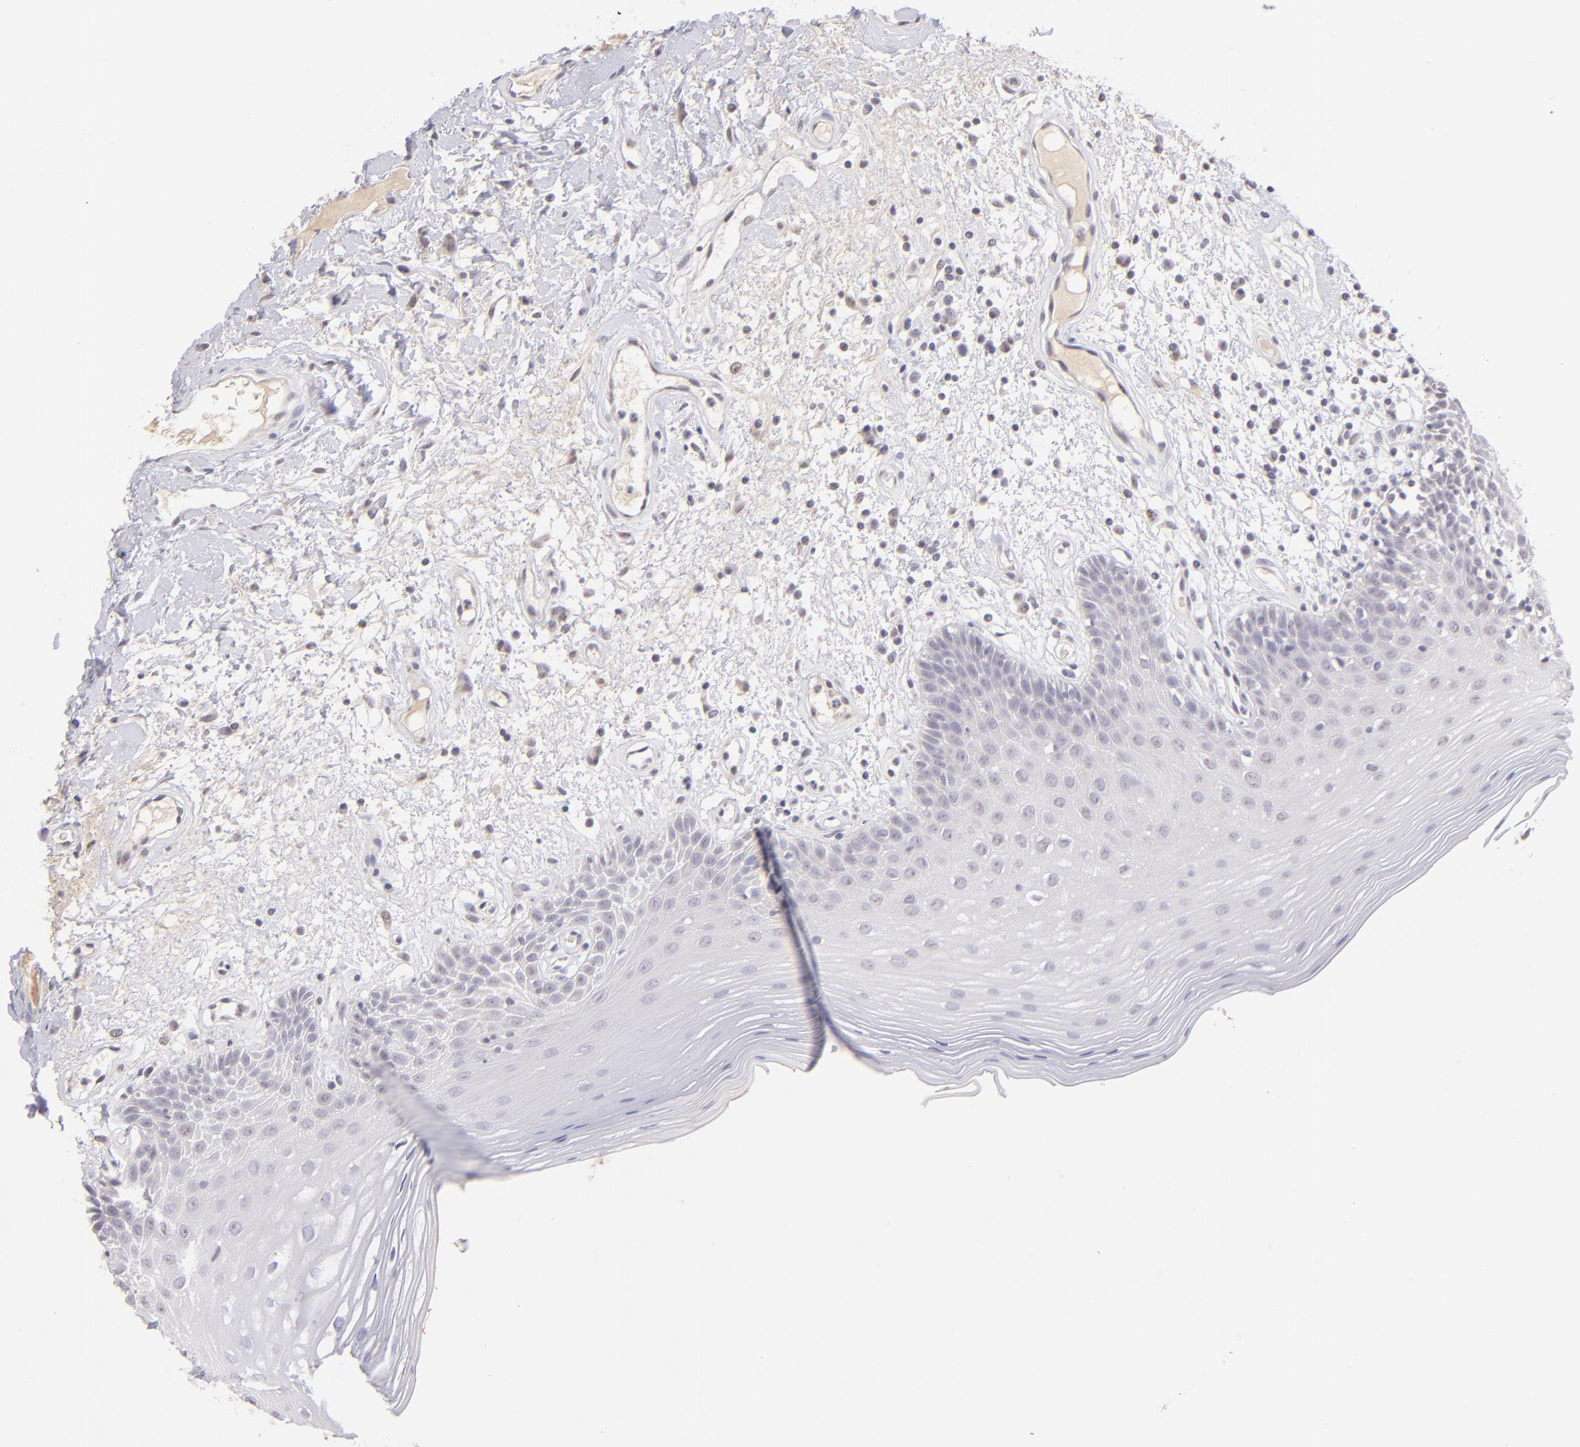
{"staining": {"intensity": "negative", "quantity": "none", "location": "none"}, "tissue": "oral mucosa", "cell_type": "Squamous epithelial cells", "image_type": "normal", "snomed": [{"axis": "morphology", "description": "Normal tissue, NOS"}, {"axis": "morphology", "description": "Squamous cell carcinoma, NOS"}, {"axis": "topography", "description": "Skeletal muscle"}, {"axis": "topography", "description": "Oral tissue"}, {"axis": "topography", "description": "Head-Neck"}], "caption": "DAB immunohistochemical staining of normal oral mucosa shows no significant staining in squamous epithelial cells. (DAB (3,3'-diaminobenzidine) immunohistochemistry with hematoxylin counter stain).", "gene": "MAGEA1", "patient": {"sex": "male", "age": 71}}